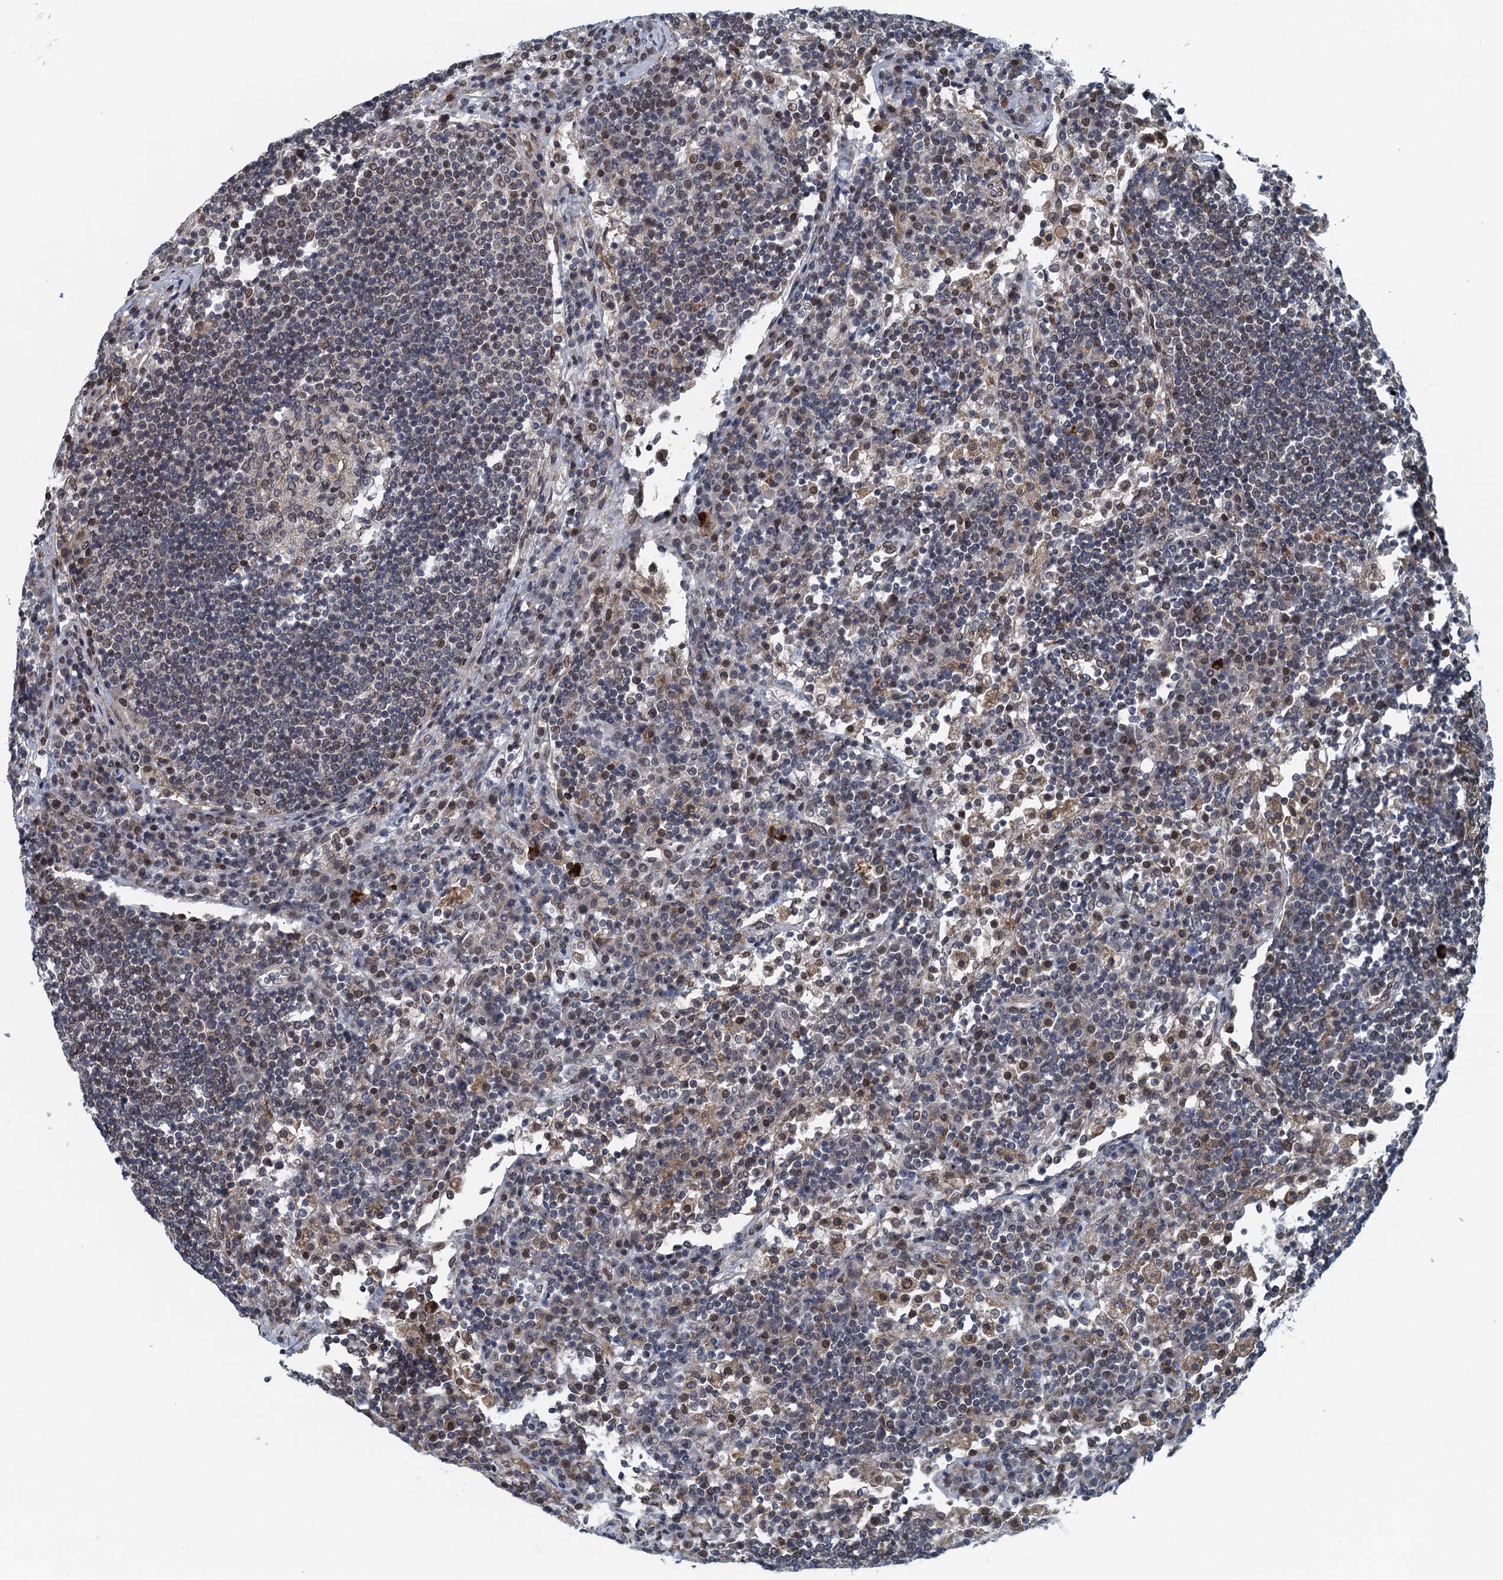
{"staining": {"intensity": "negative", "quantity": "none", "location": "none"}, "tissue": "lymph node", "cell_type": "Germinal center cells", "image_type": "normal", "snomed": [{"axis": "morphology", "description": "Normal tissue, NOS"}, {"axis": "topography", "description": "Lymph node"}], "caption": "Immunohistochemistry (IHC) micrograph of benign lymph node: human lymph node stained with DAB (3,3'-diaminobenzidine) exhibits no significant protein positivity in germinal center cells. Brightfield microscopy of immunohistochemistry (IHC) stained with DAB (3,3'-diaminobenzidine) (brown) and hematoxylin (blue), captured at high magnification.", "gene": "CCDC34", "patient": {"sex": "female", "age": 53}}